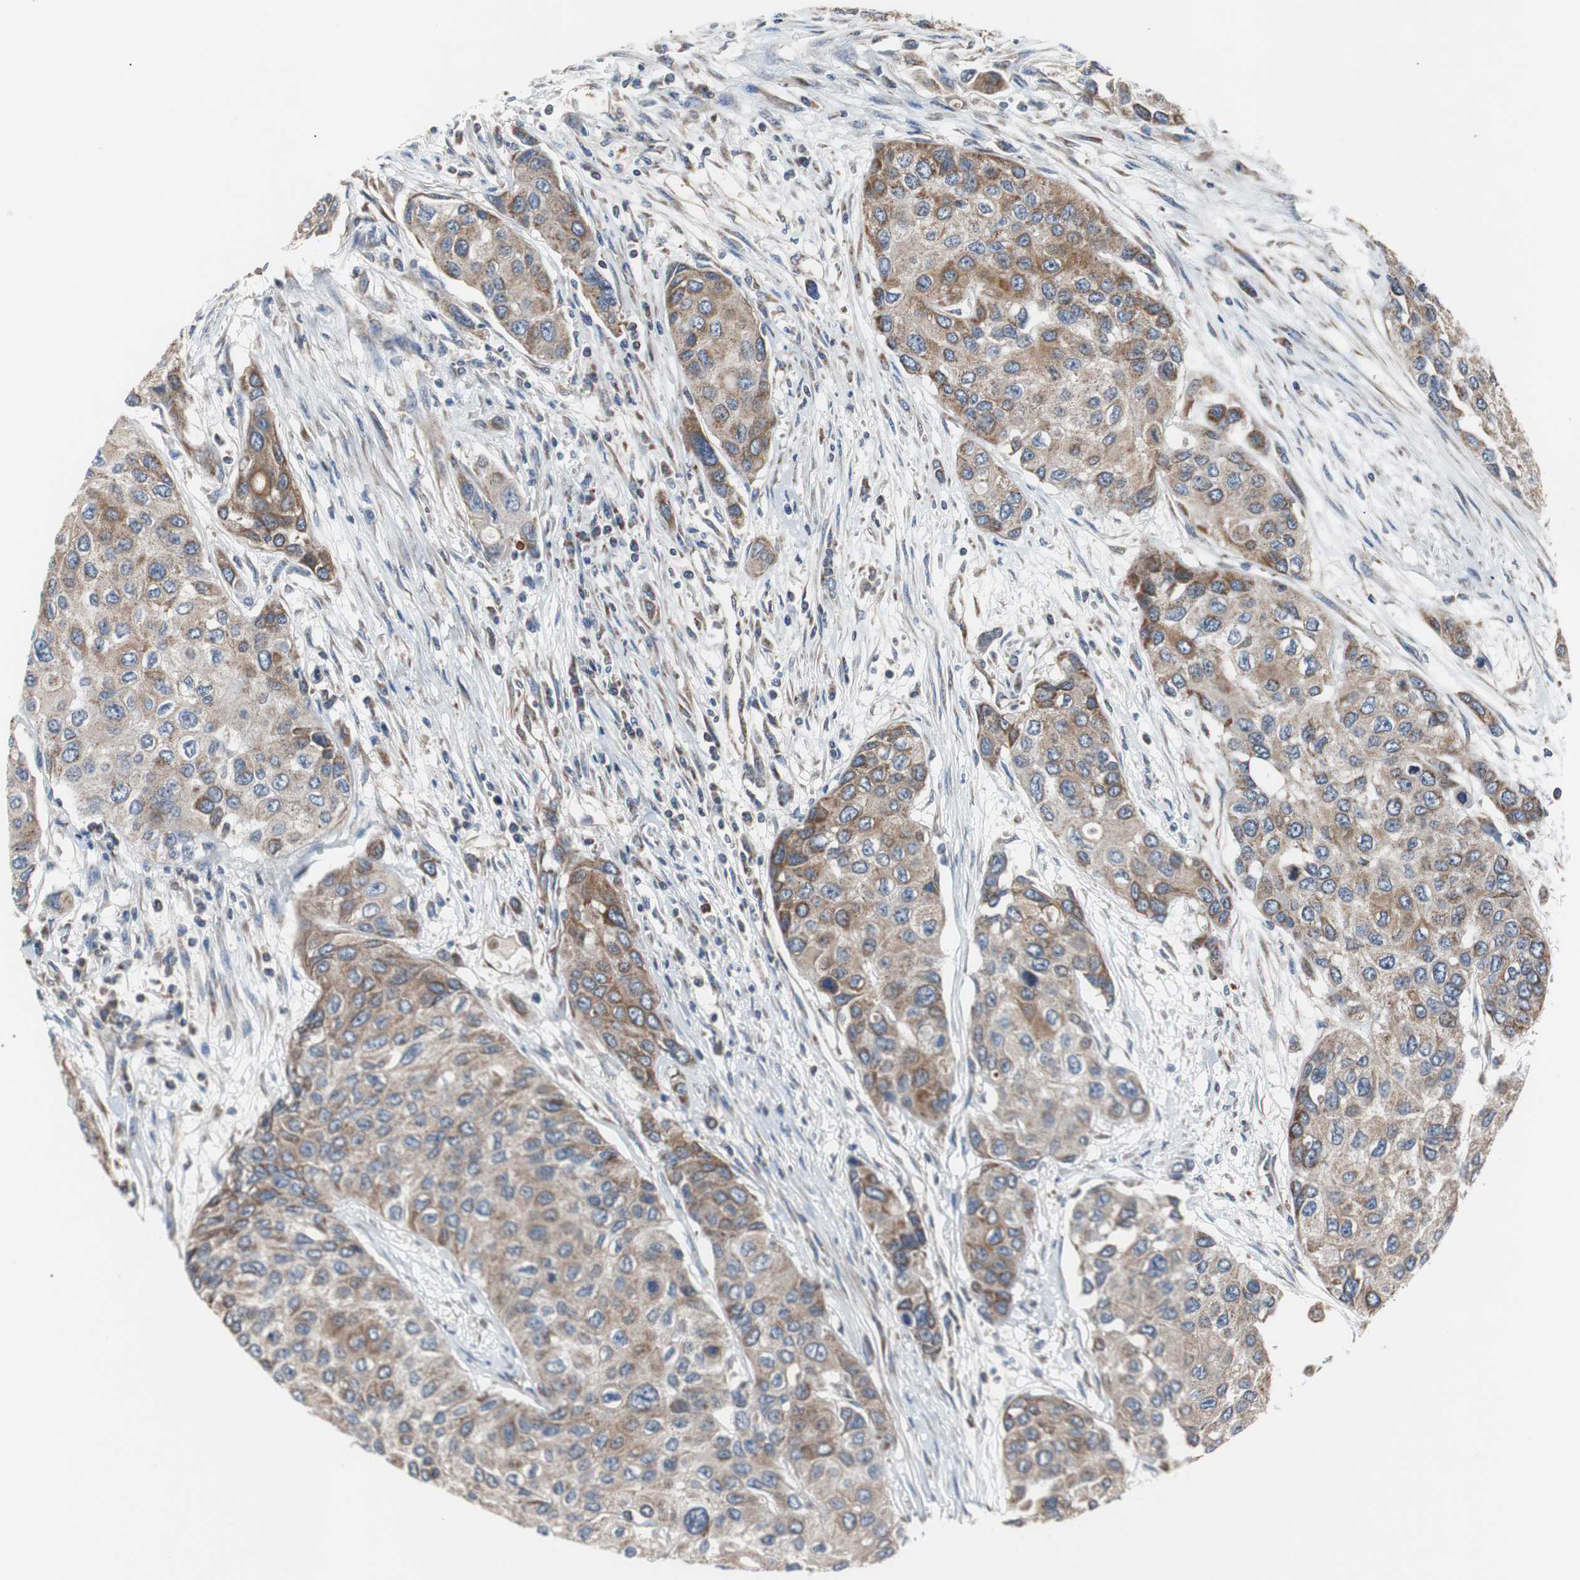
{"staining": {"intensity": "weak", "quantity": ">75%", "location": "cytoplasmic/membranous"}, "tissue": "urothelial cancer", "cell_type": "Tumor cells", "image_type": "cancer", "snomed": [{"axis": "morphology", "description": "Urothelial carcinoma, High grade"}, {"axis": "topography", "description": "Urinary bladder"}], "caption": "A high-resolution micrograph shows immunohistochemistry (IHC) staining of urothelial cancer, which displays weak cytoplasmic/membranous staining in approximately >75% of tumor cells.", "gene": "ACTR3", "patient": {"sex": "female", "age": 56}}